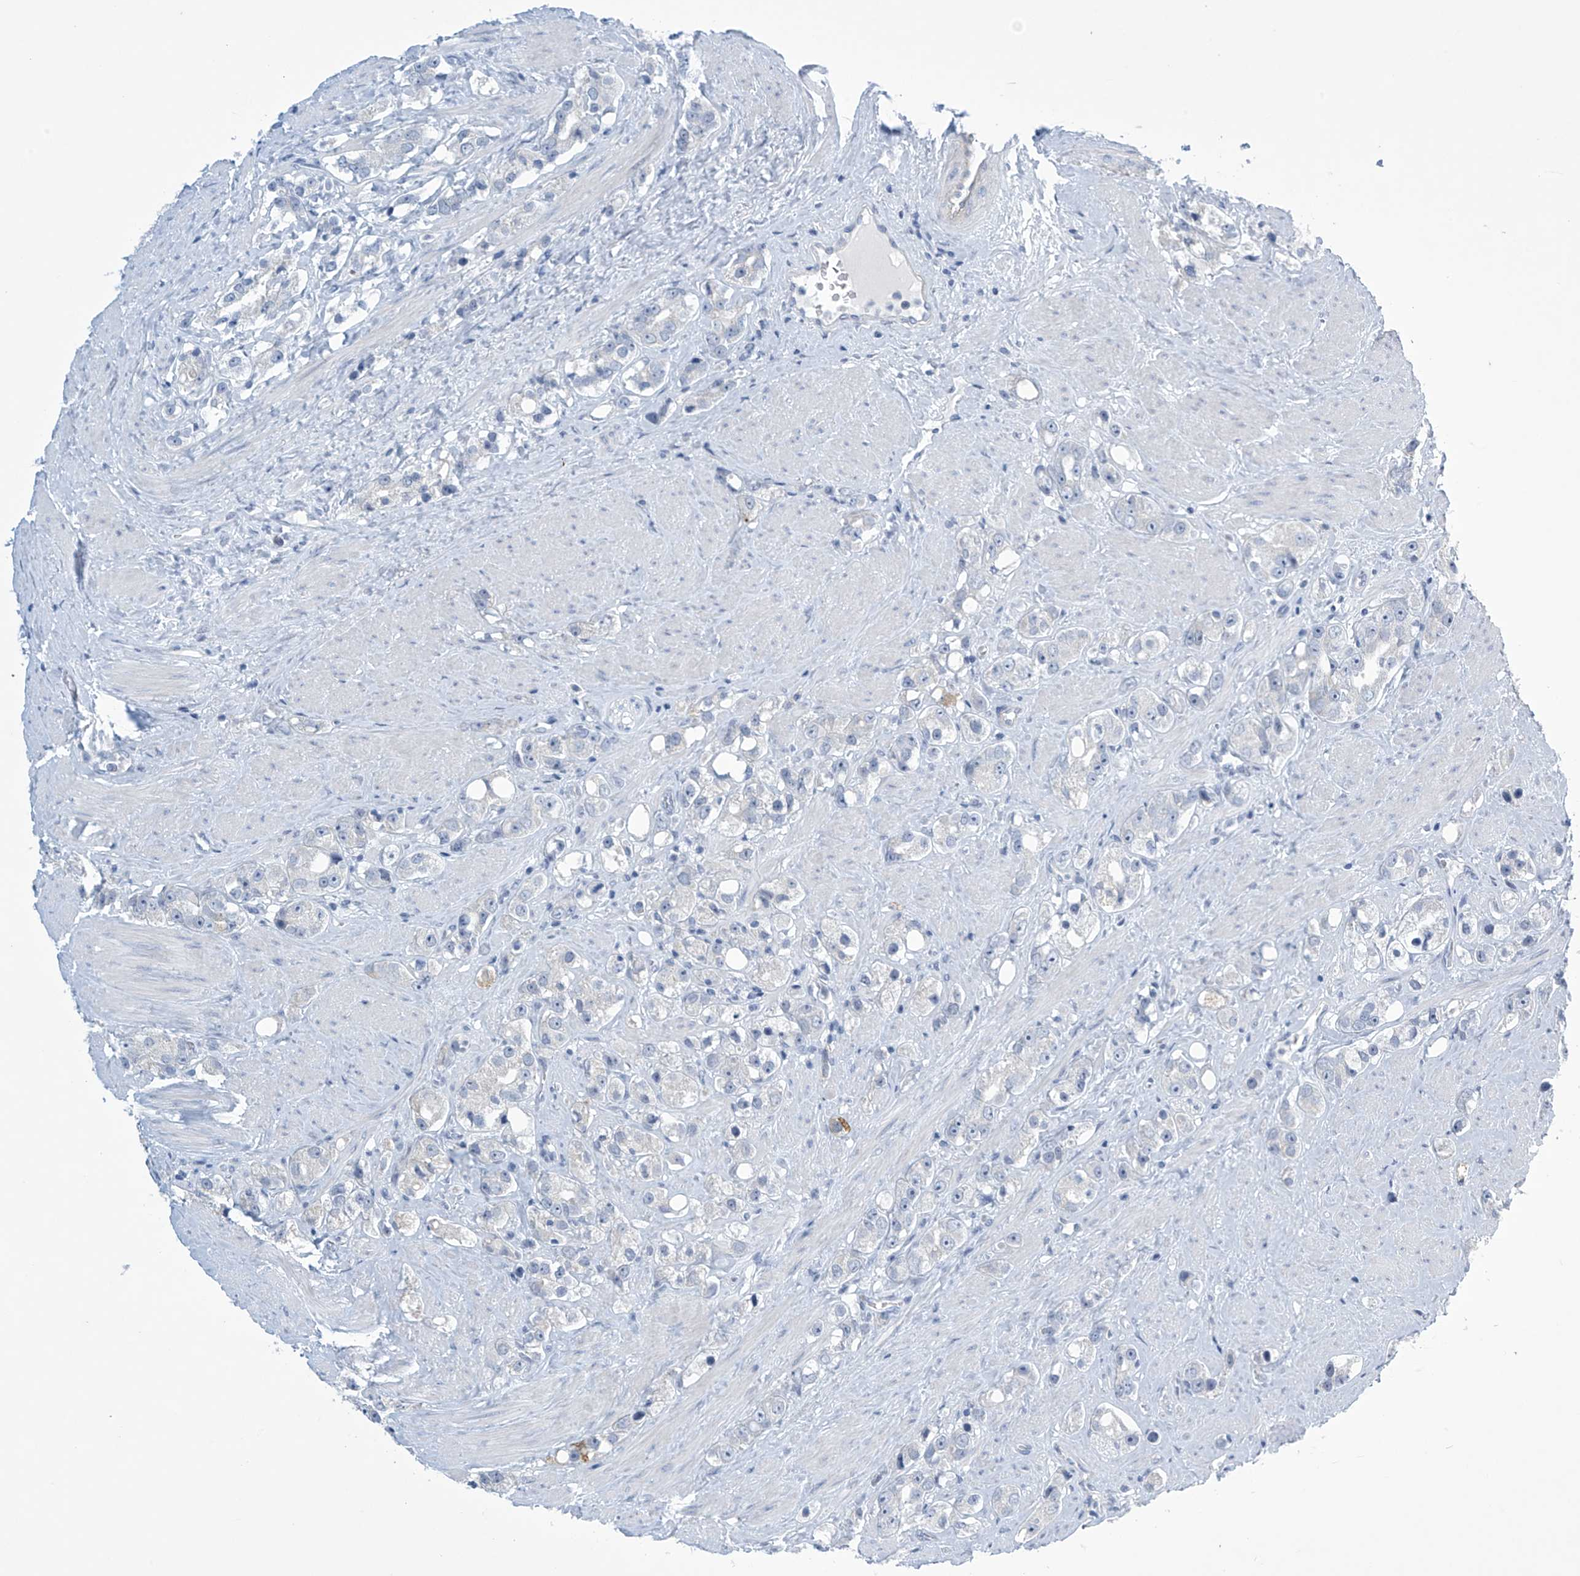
{"staining": {"intensity": "negative", "quantity": "none", "location": "none"}, "tissue": "prostate cancer", "cell_type": "Tumor cells", "image_type": "cancer", "snomed": [{"axis": "morphology", "description": "Adenocarcinoma, NOS"}, {"axis": "topography", "description": "Prostate"}], "caption": "IHC of prostate adenocarcinoma exhibits no expression in tumor cells. Brightfield microscopy of immunohistochemistry stained with DAB (3,3'-diaminobenzidine) (brown) and hematoxylin (blue), captured at high magnification.", "gene": "SLC35A5", "patient": {"sex": "male", "age": 79}}